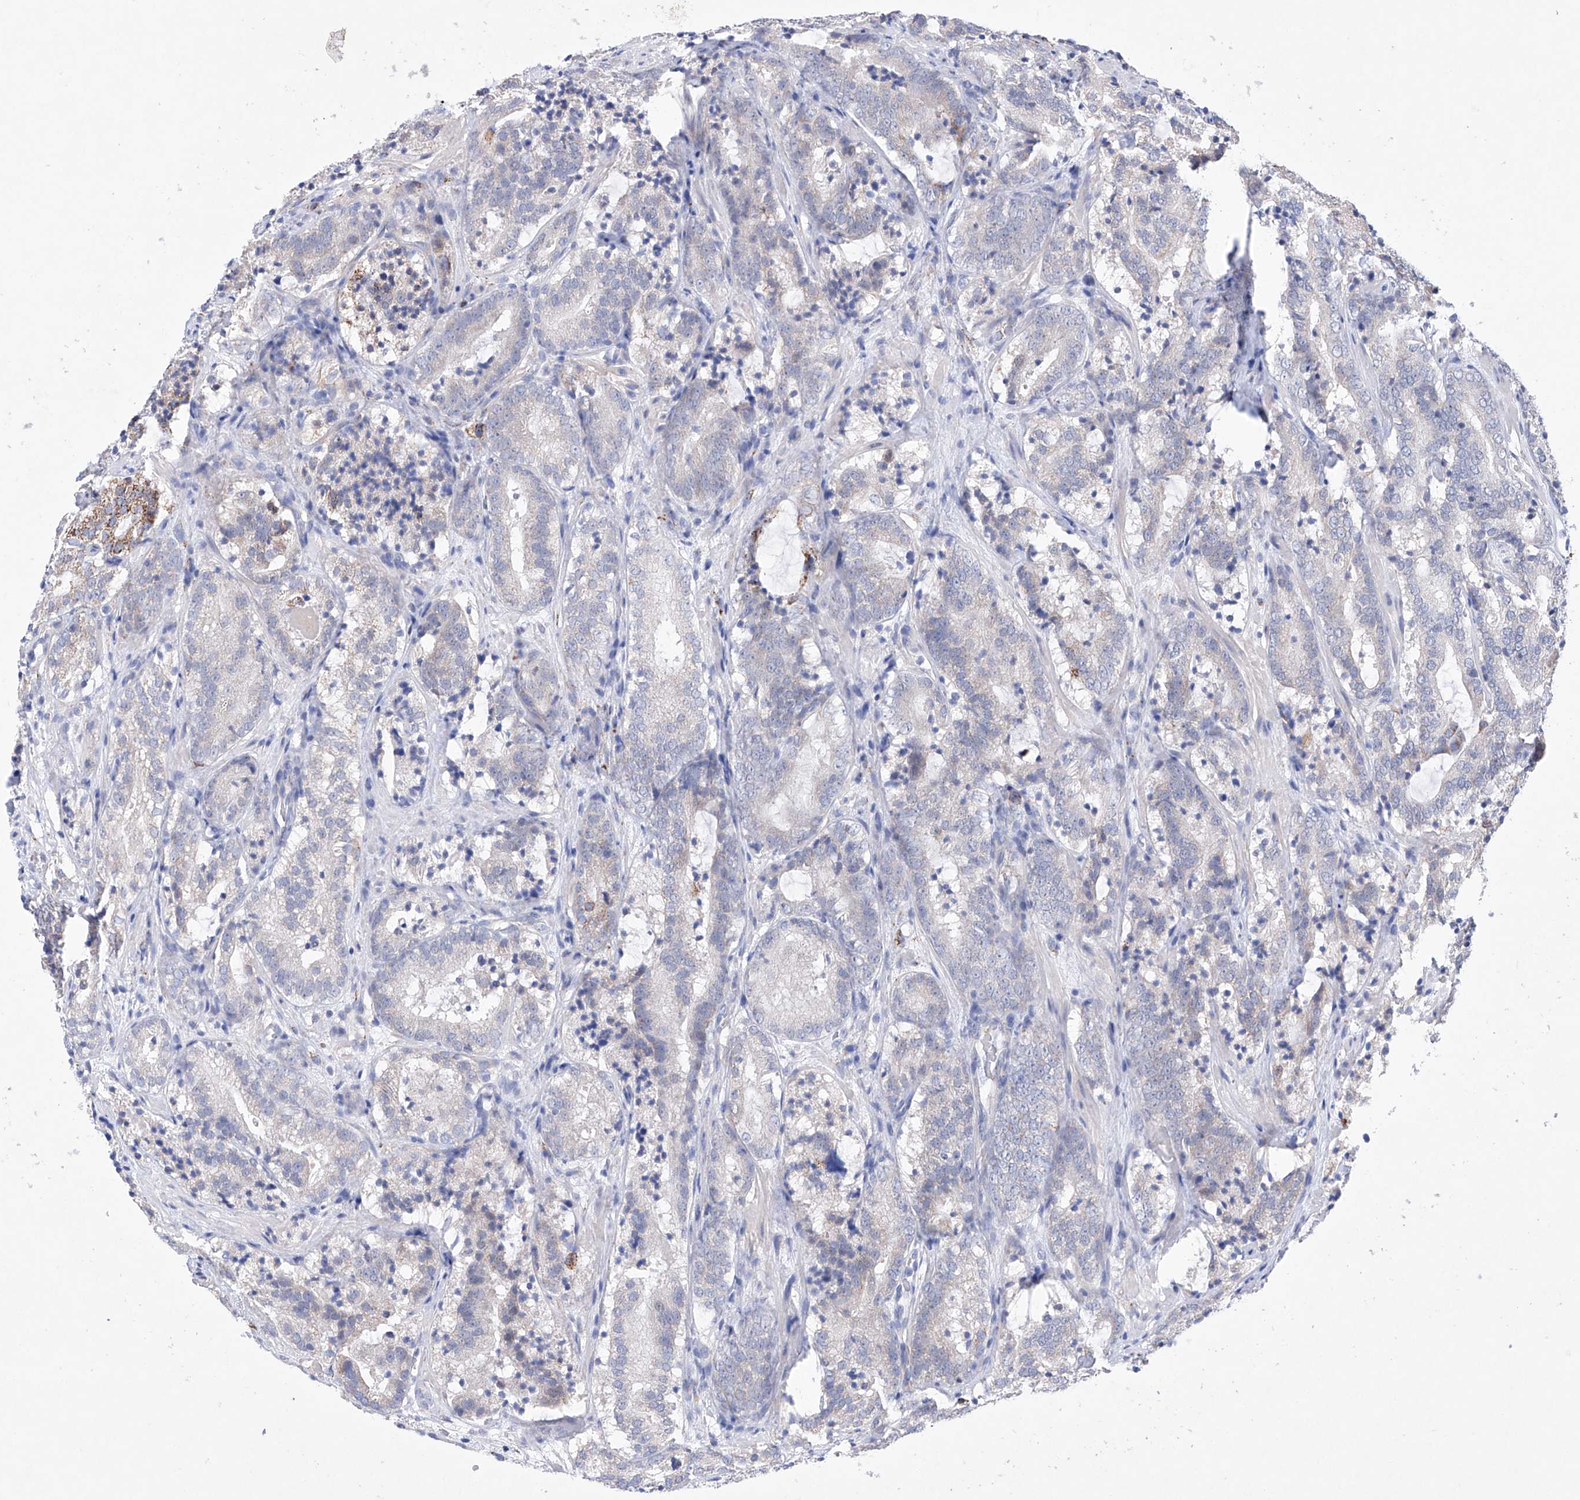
{"staining": {"intensity": "negative", "quantity": "none", "location": "none"}, "tissue": "prostate cancer", "cell_type": "Tumor cells", "image_type": "cancer", "snomed": [{"axis": "morphology", "description": "Adenocarcinoma, High grade"}, {"axis": "topography", "description": "Prostate"}], "caption": "Human prostate cancer (adenocarcinoma (high-grade)) stained for a protein using immunohistochemistry (IHC) reveals no staining in tumor cells.", "gene": "NRROS", "patient": {"sex": "male", "age": 57}}